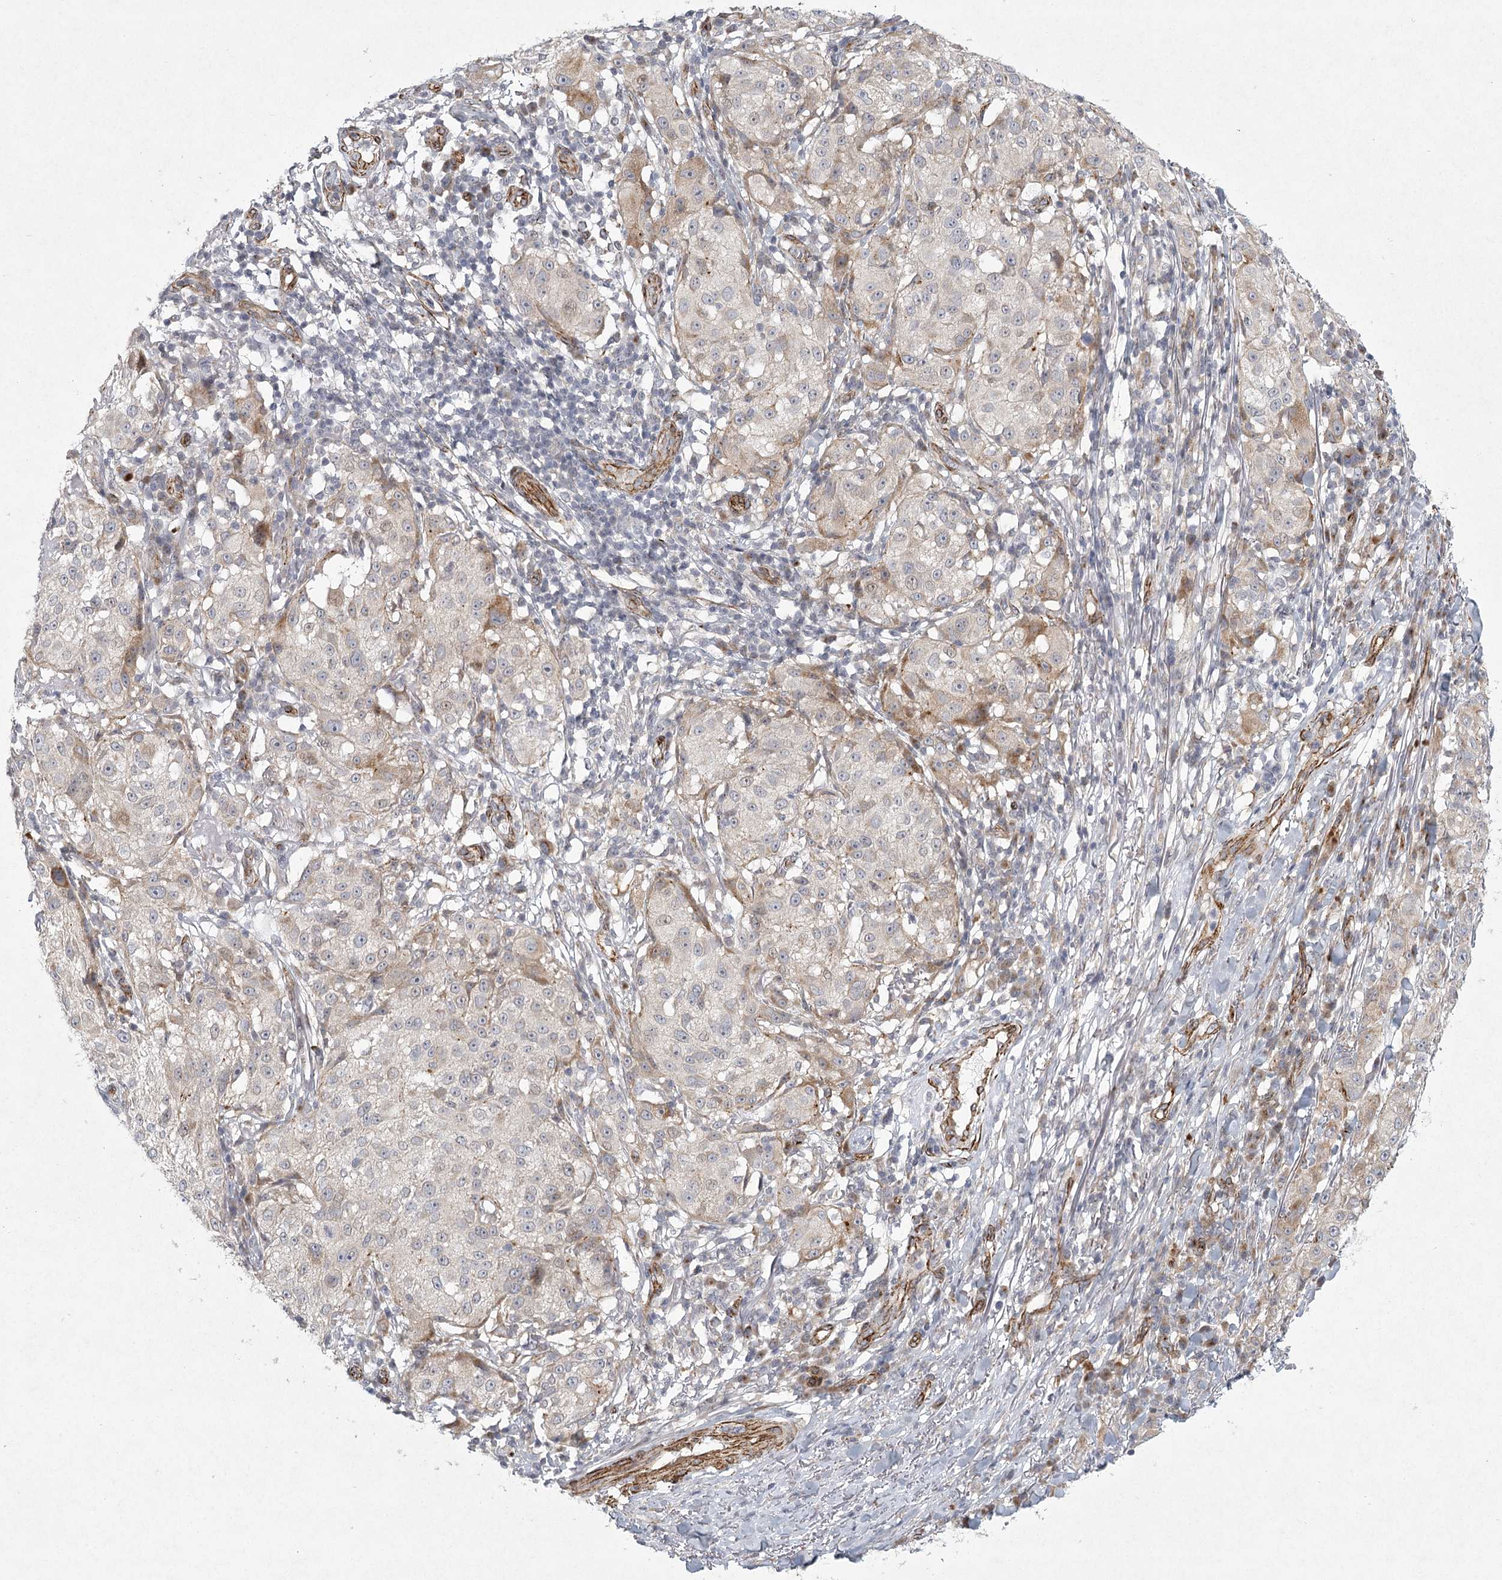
{"staining": {"intensity": "weak", "quantity": "<25%", "location": "cytoplasmic/membranous"}, "tissue": "melanoma", "cell_type": "Tumor cells", "image_type": "cancer", "snomed": [{"axis": "morphology", "description": "Necrosis, NOS"}, {"axis": "morphology", "description": "Malignant melanoma, NOS"}, {"axis": "topography", "description": "Skin"}], "caption": "Malignant melanoma was stained to show a protein in brown. There is no significant positivity in tumor cells.", "gene": "MEPE", "patient": {"sex": "female", "age": 87}}